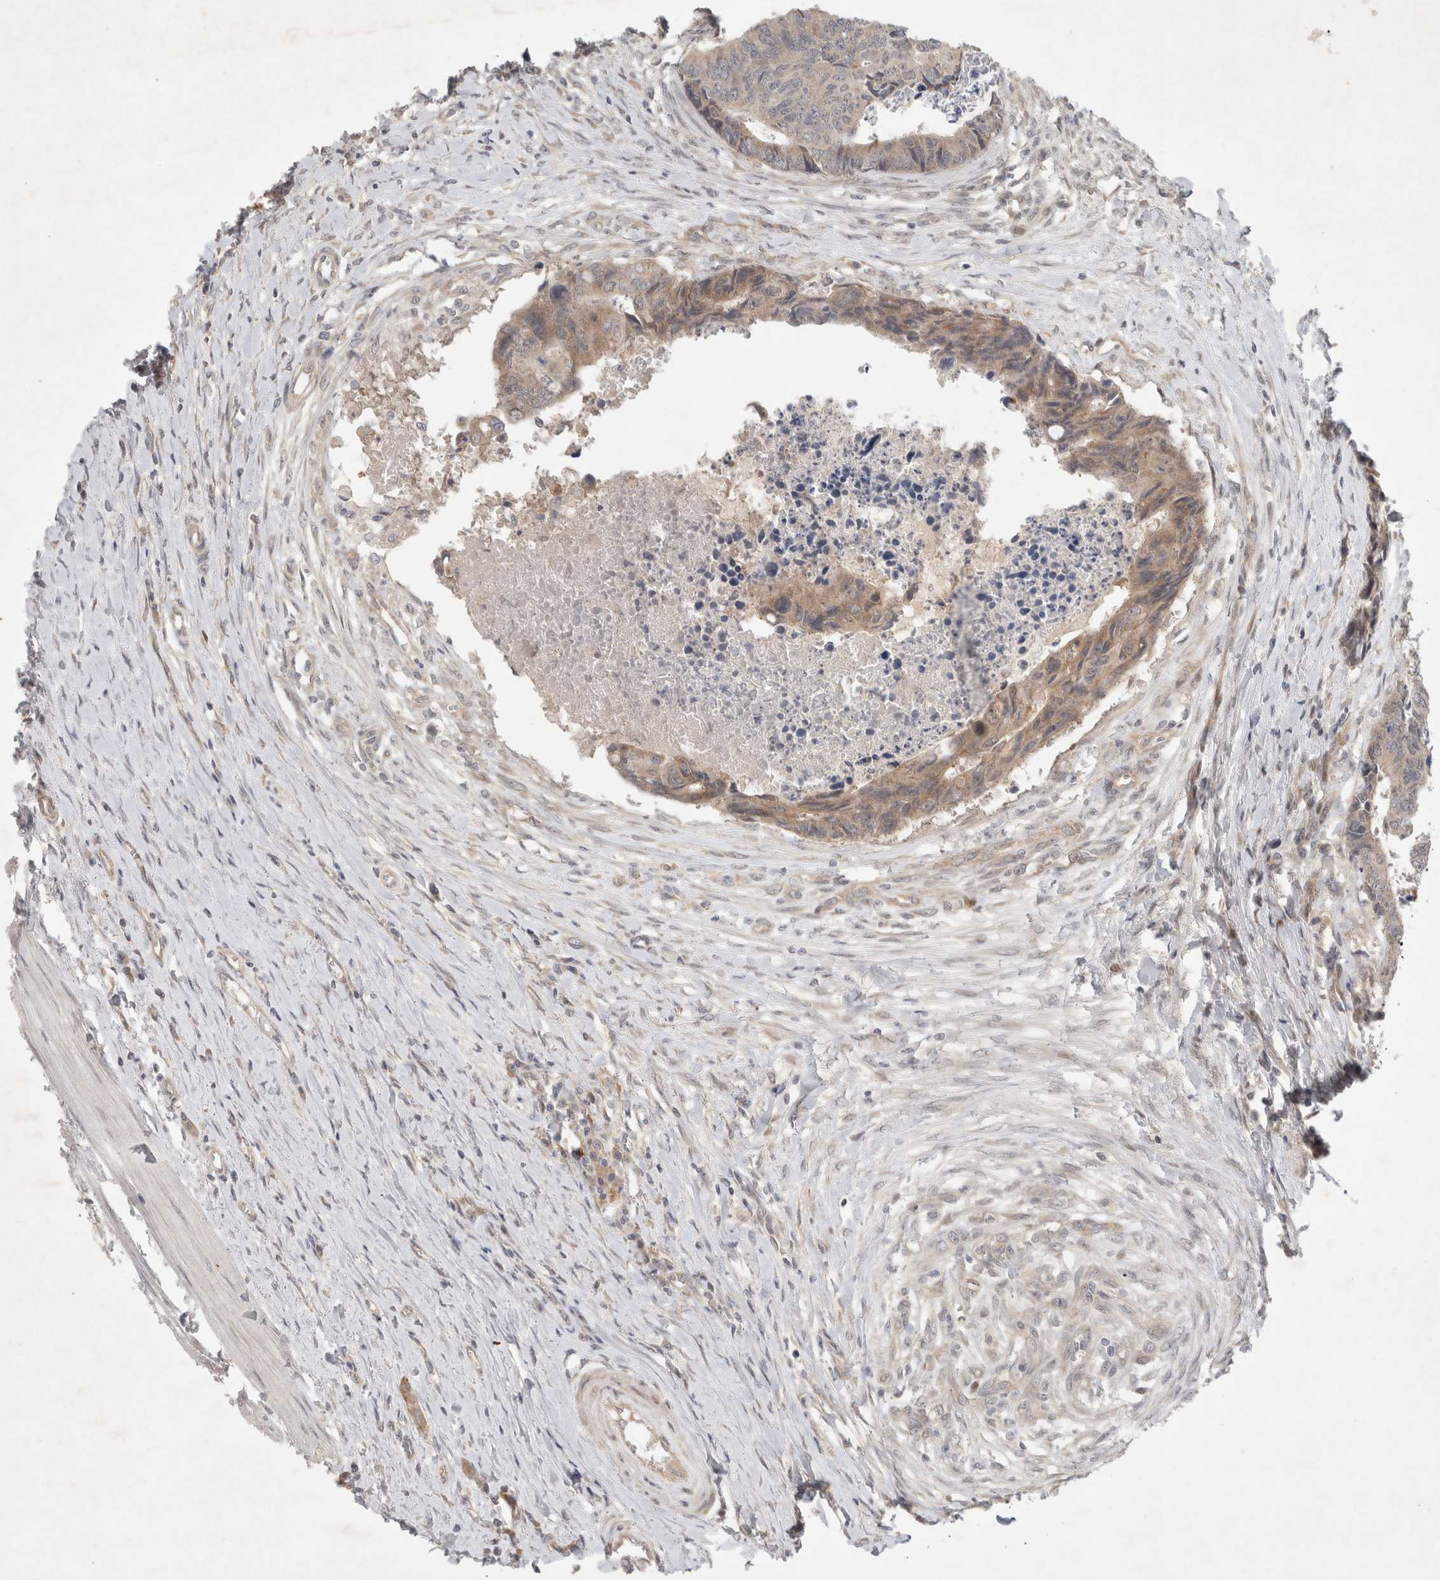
{"staining": {"intensity": "weak", "quantity": ">75%", "location": "cytoplasmic/membranous"}, "tissue": "colorectal cancer", "cell_type": "Tumor cells", "image_type": "cancer", "snomed": [{"axis": "morphology", "description": "Adenocarcinoma, NOS"}, {"axis": "topography", "description": "Rectum"}], "caption": "Colorectal adenocarcinoma tissue demonstrates weak cytoplasmic/membranous positivity in about >75% of tumor cells, visualized by immunohistochemistry.", "gene": "RASAL2", "patient": {"sex": "male", "age": 84}}